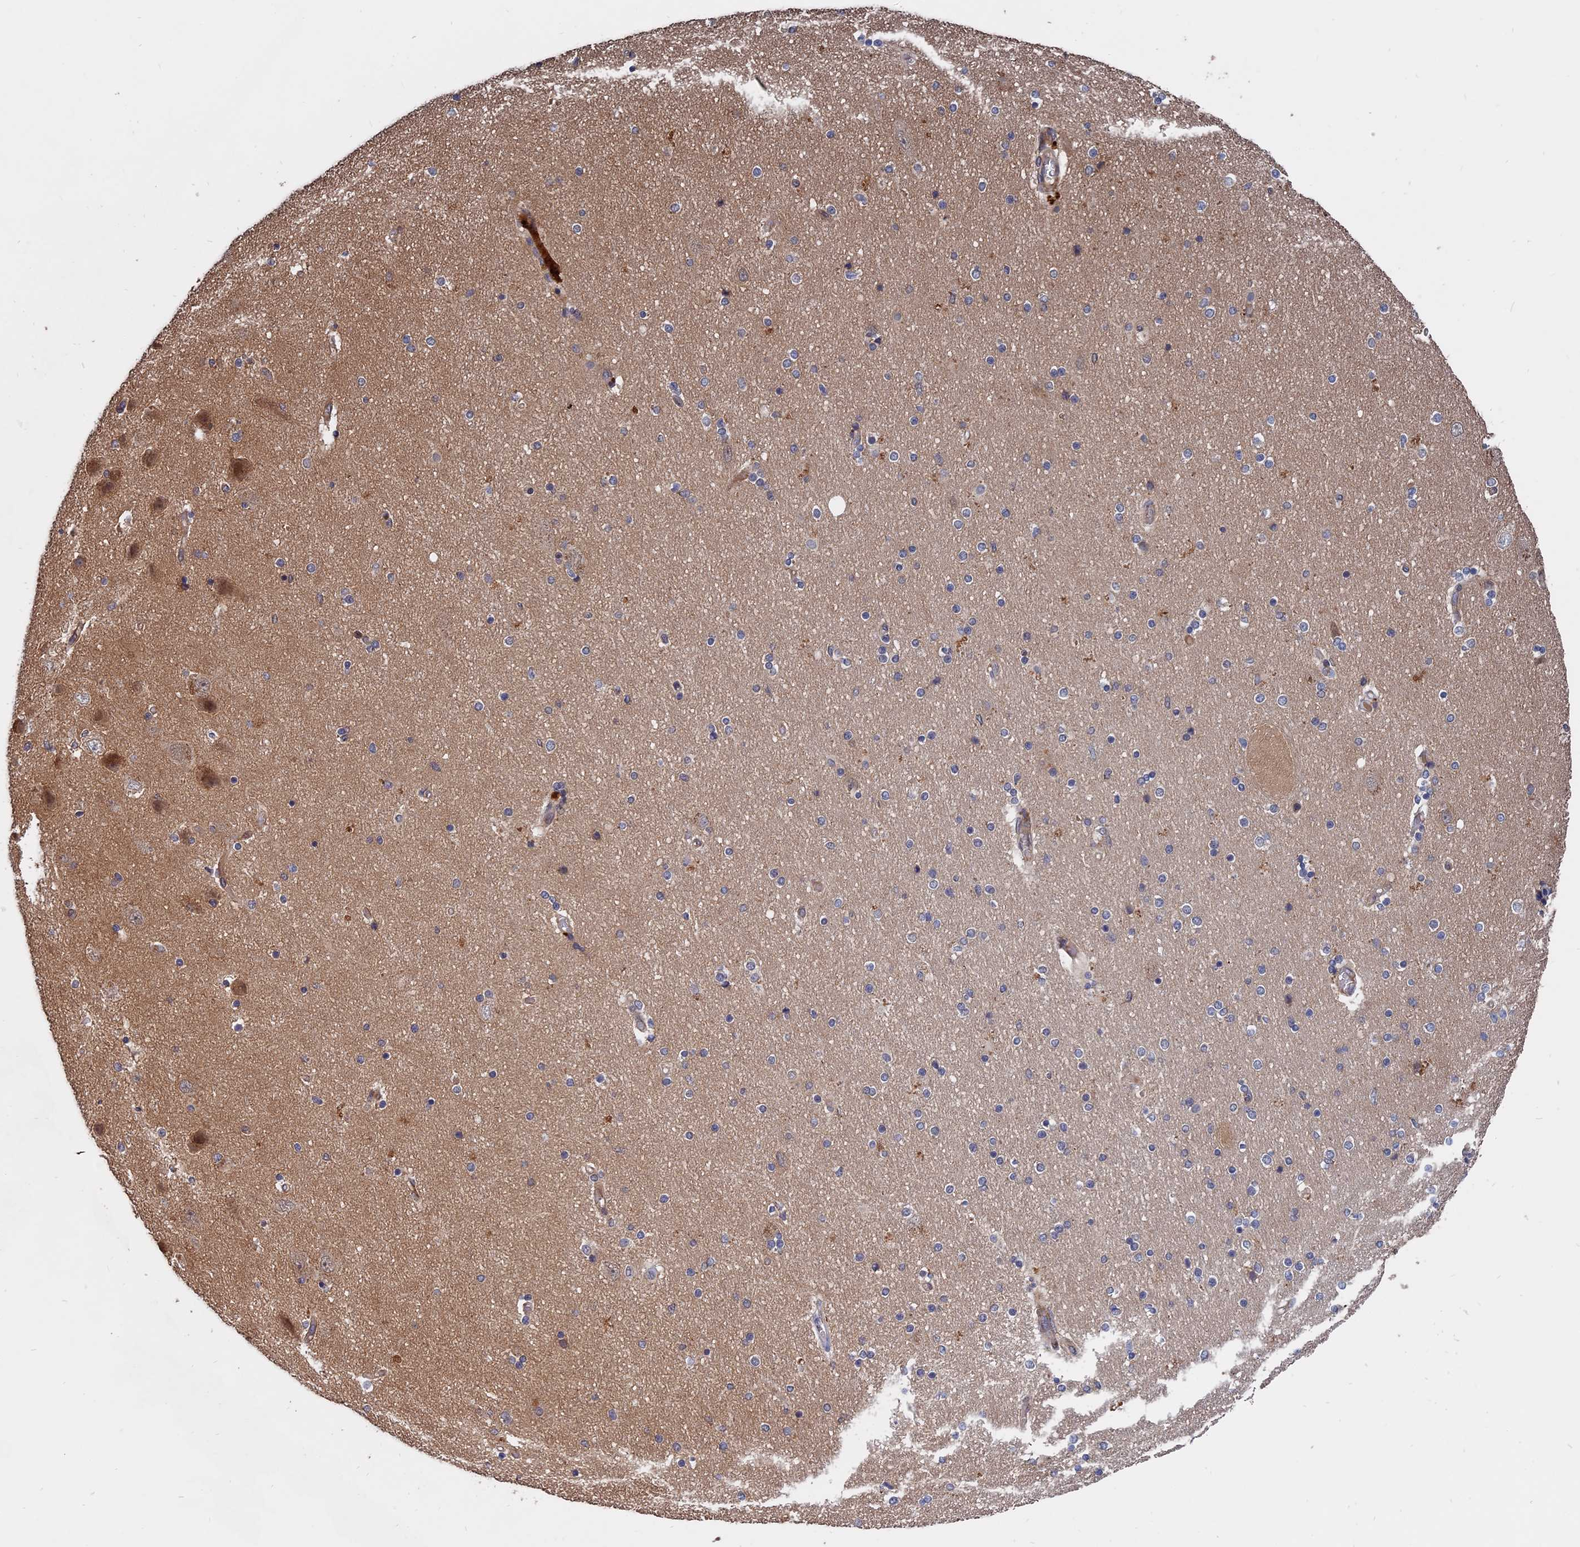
{"staining": {"intensity": "negative", "quantity": "none", "location": "none"}, "tissue": "hippocampus", "cell_type": "Glial cells", "image_type": "normal", "snomed": [{"axis": "morphology", "description": "Normal tissue, NOS"}, {"axis": "topography", "description": "Hippocampus"}], "caption": "IHC histopathology image of benign human hippocampus stained for a protein (brown), which reveals no staining in glial cells.", "gene": "TRAPPC2L", "patient": {"sex": "female", "age": 54}}